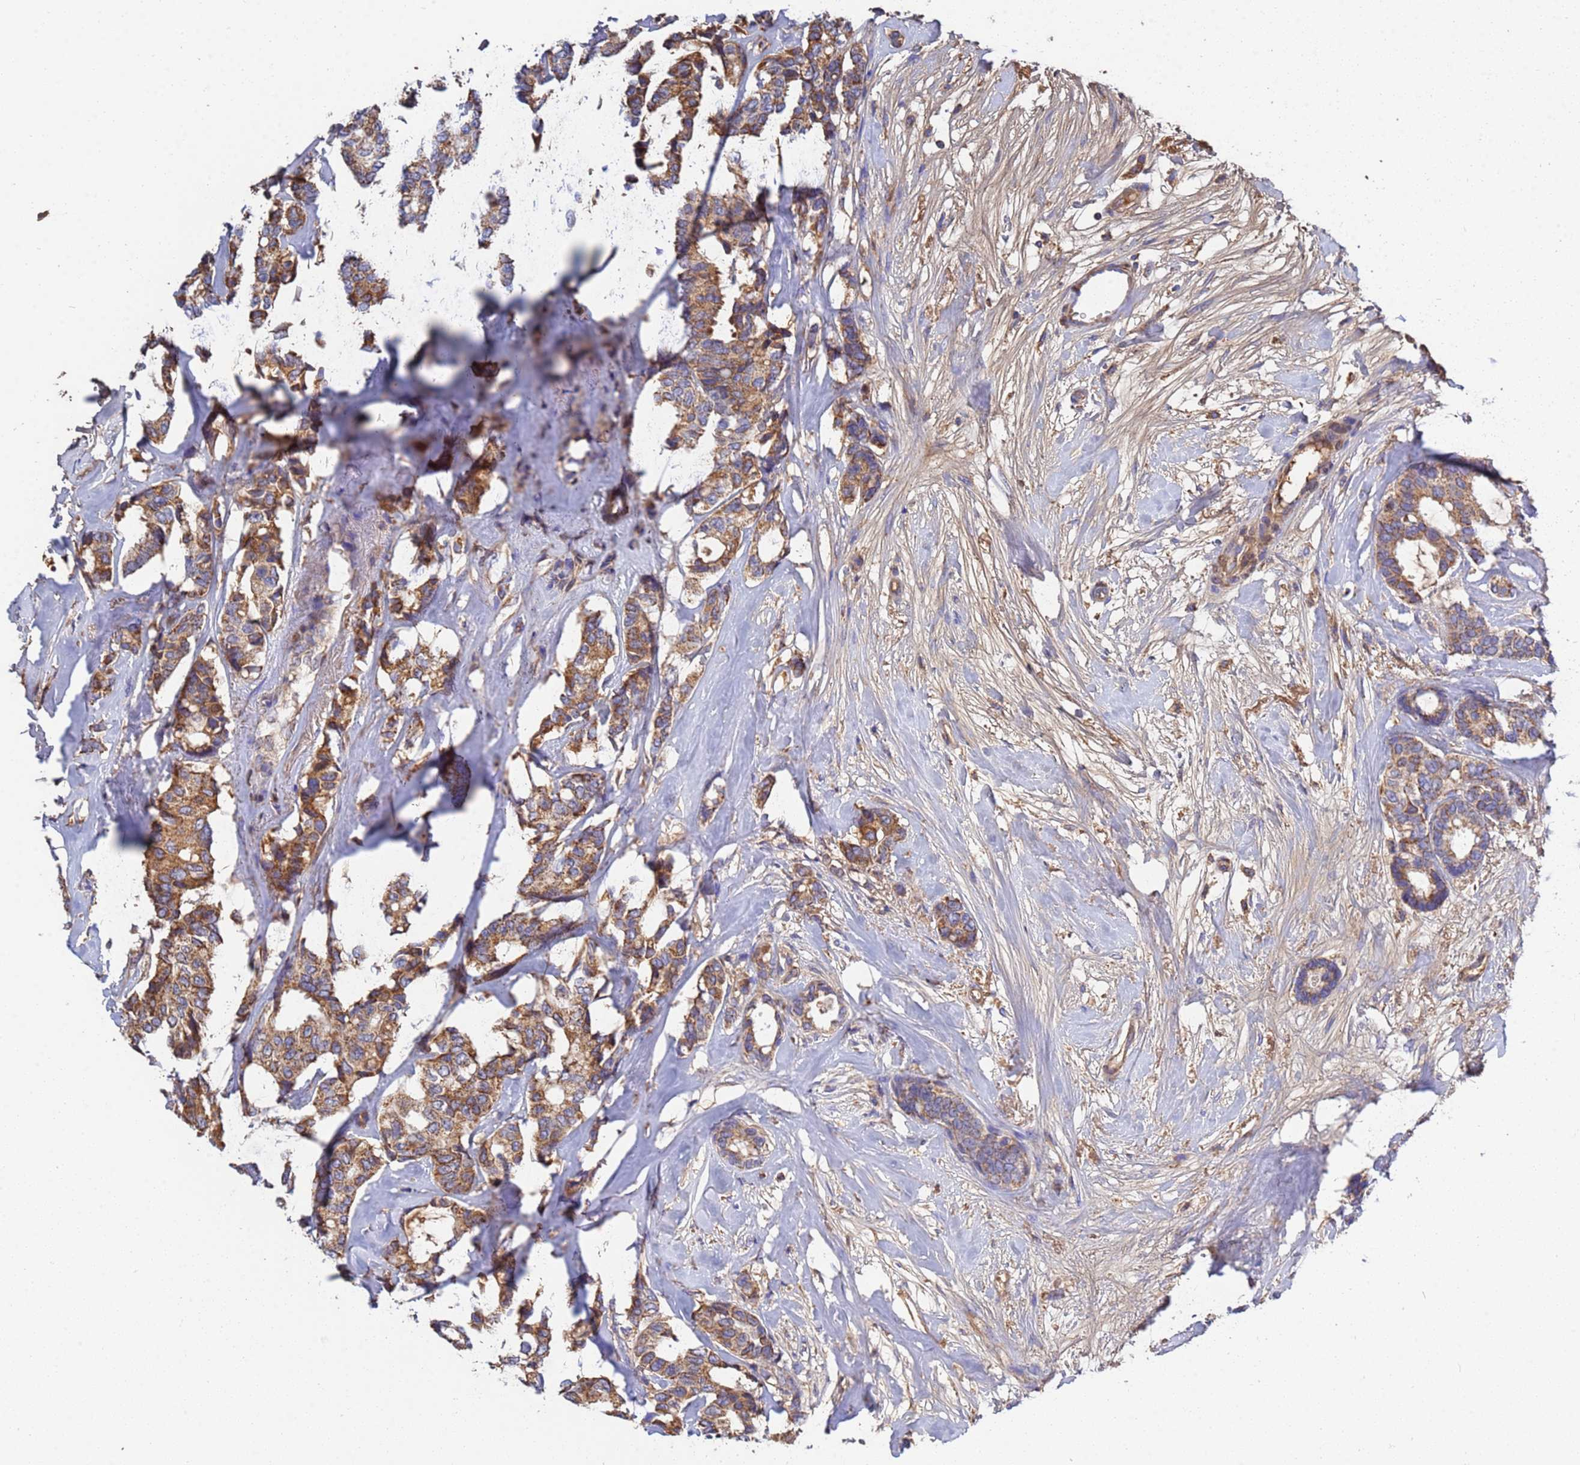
{"staining": {"intensity": "moderate", "quantity": ">75%", "location": "cytoplasmic/membranous"}, "tissue": "breast cancer", "cell_type": "Tumor cells", "image_type": "cancer", "snomed": [{"axis": "morphology", "description": "Duct carcinoma"}, {"axis": "topography", "description": "Breast"}], "caption": "IHC (DAB (3,3'-diaminobenzidine)) staining of human intraductal carcinoma (breast) exhibits moderate cytoplasmic/membranous protein staining in approximately >75% of tumor cells. The staining is performed using DAB (3,3'-diaminobenzidine) brown chromogen to label protein expression. The nuclei are counter-stained blue using hematoxylin.", "gene": "GLUD1", "patient": {"sex": "female", "age": 87}}